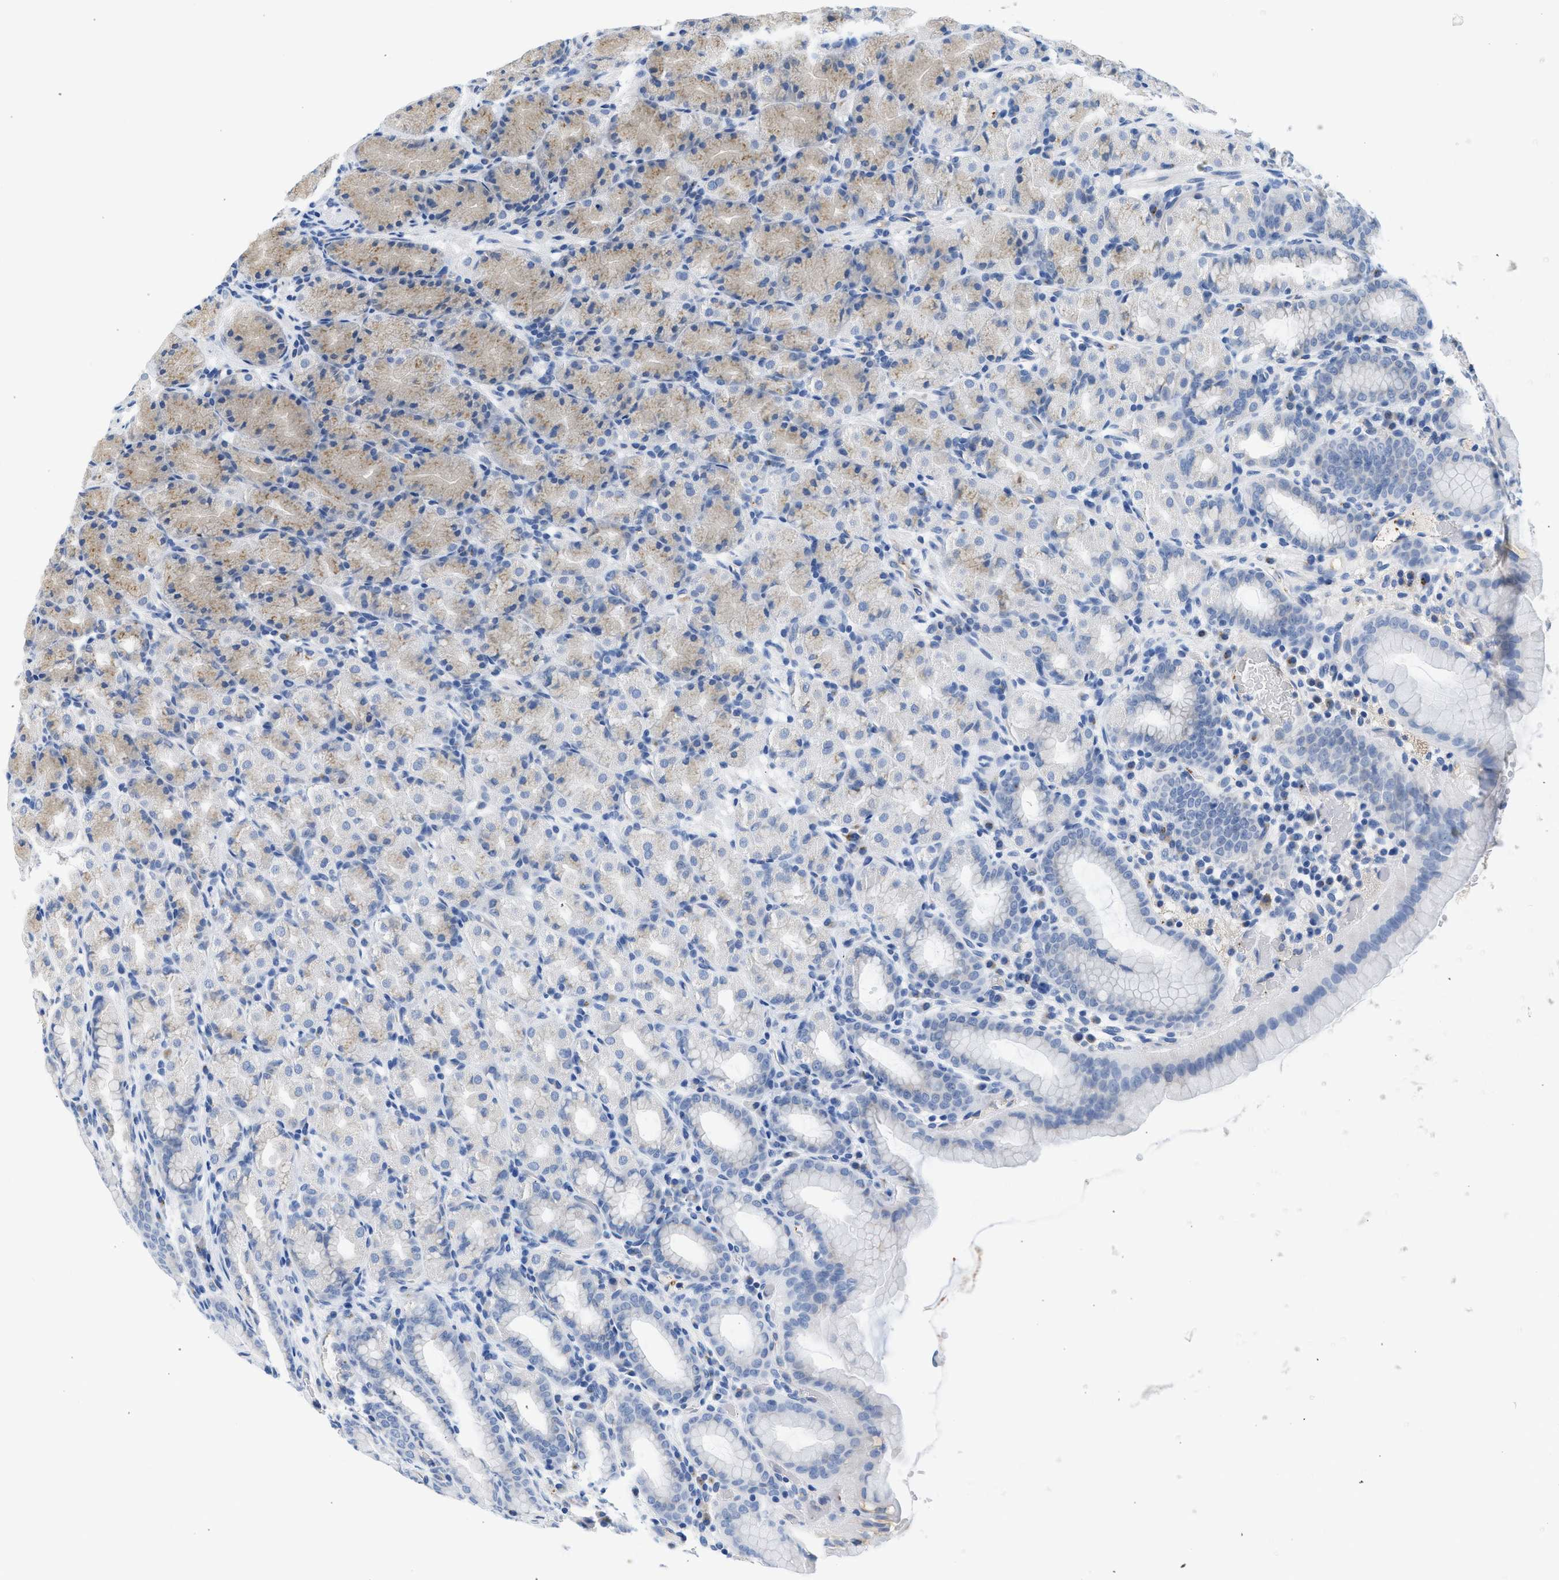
{"staining": {"intensity": "weak", "quantity": "25%-75%", "location": "cytoplasmic/membranous"}, "tissue": "stomach", "cell_type": "Glandular cells", "image_type": "normal", "snomed": [{"axis": "morphology", "description": "Normal tissue, NOS"}, {"axis": "topography", "description": "Stomach, upper"}], "caption": "Immunohistochemical staining of normal human stomach displays 25%-75% levels of weak cytoplasmic/membranous protein staining in about 25%-75% of glandular cells. (Stains: DAB (3,3'-diaminobenzidine) in brown, nuclei in blue, Microscopy: brightfield microscopy at high magnification).", "gene": "PIM1", "patient": {"sex": "male", "age": 68}}